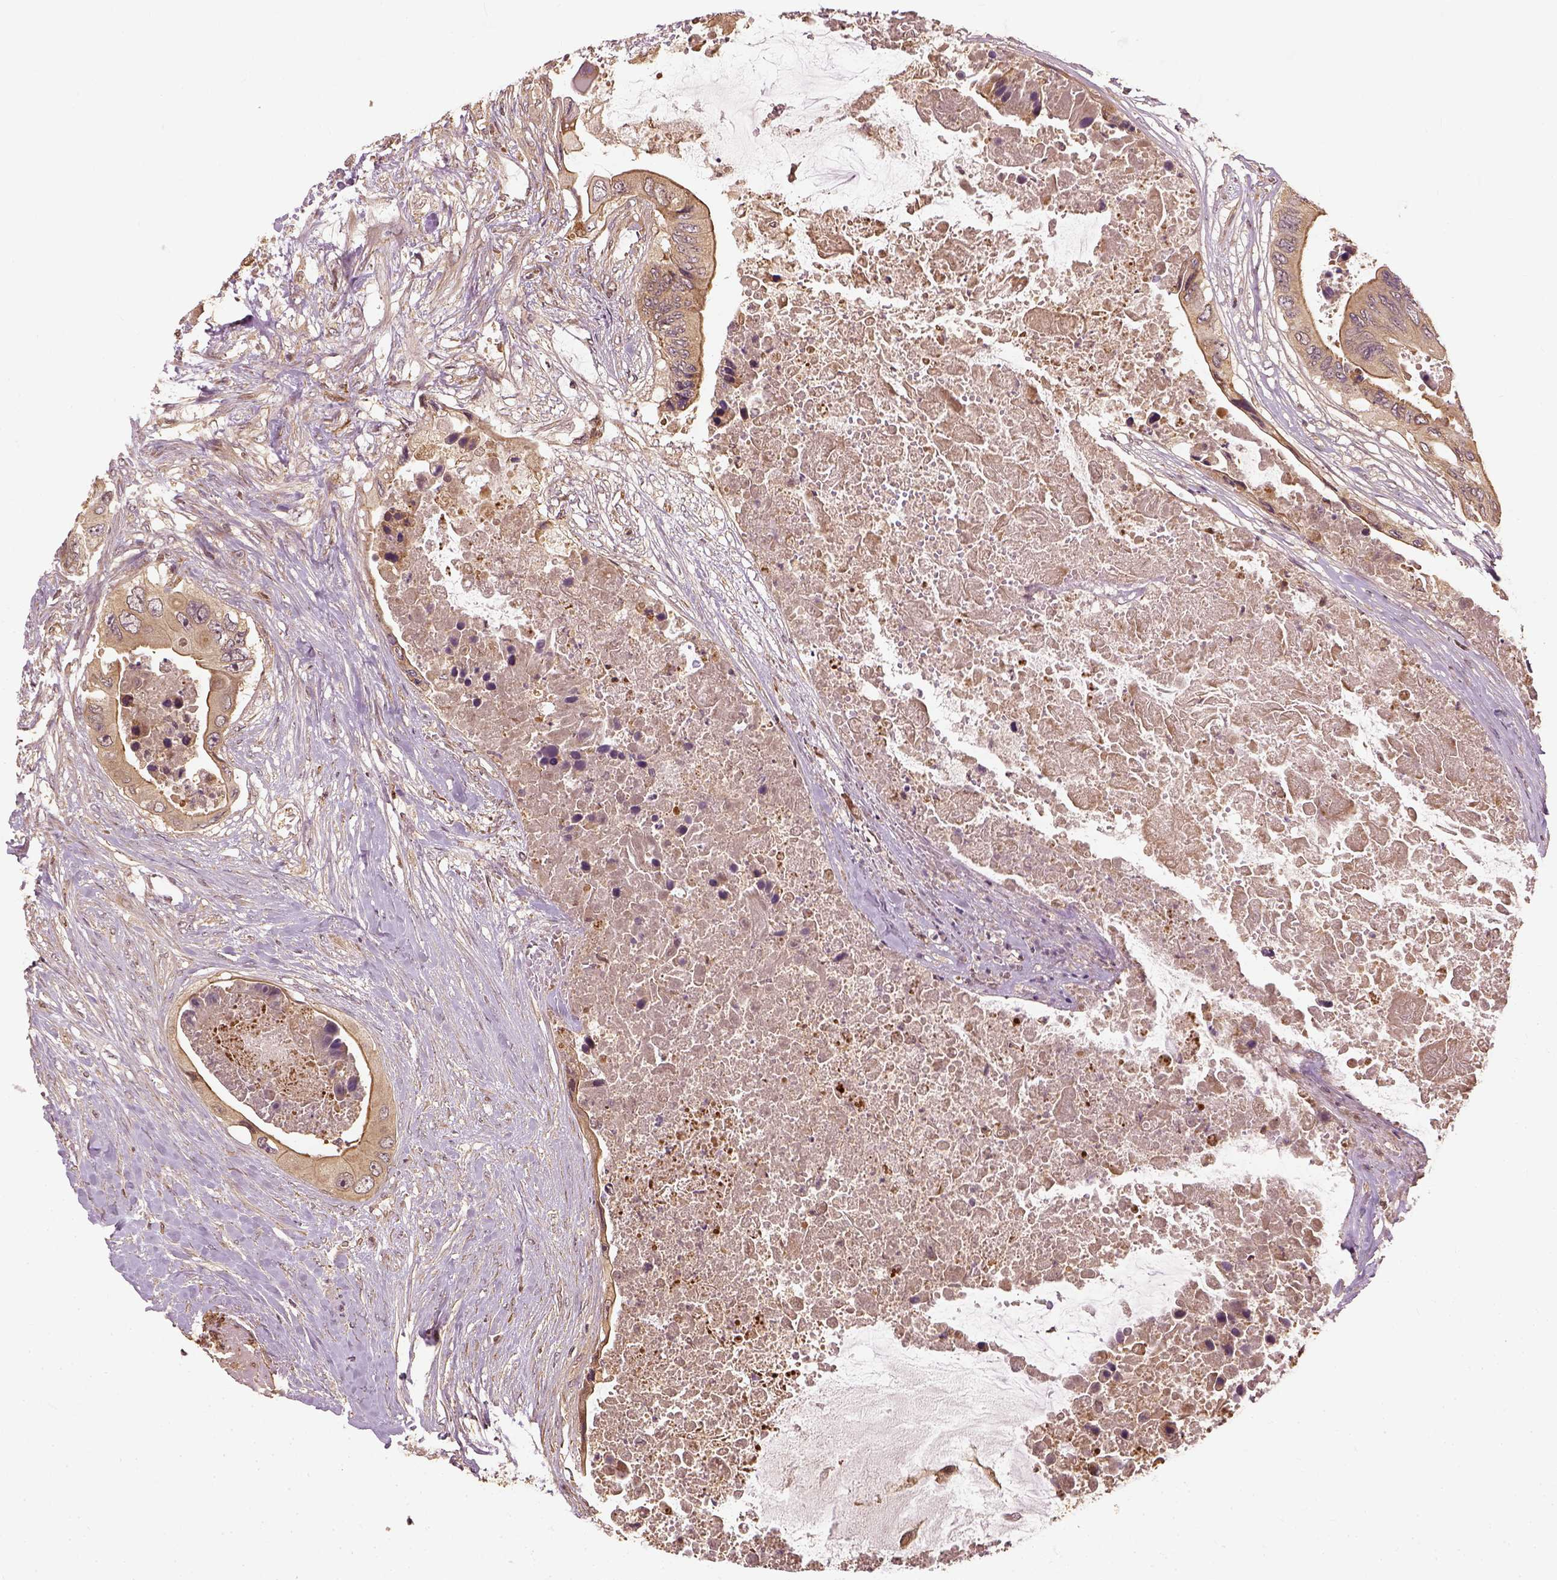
{"staining": {"intensity": "moderate", "quantity": ">75%", "location": "cytoplasmic/membranous"}, "tissue": "colorectal cancer", "cell_type": "Tumor cells", "image_type": "cancer", "snomed": [{"axis": "morphology", "description": "Adenocarcinoma, NOS"}, {"axis": "topography", "description": "Rectum"}], "caption": "Immunohistochemistry (IHC) histopathology image of colorectal cancer (adenocarcinoma) stained for a protein (brown), which shows medium levels of moderate cytoplasmic/membranous staining in approximately >75% of tumor cells.", "gene": "VEGFA", "patient": {"sex": "male", "age": 63}}